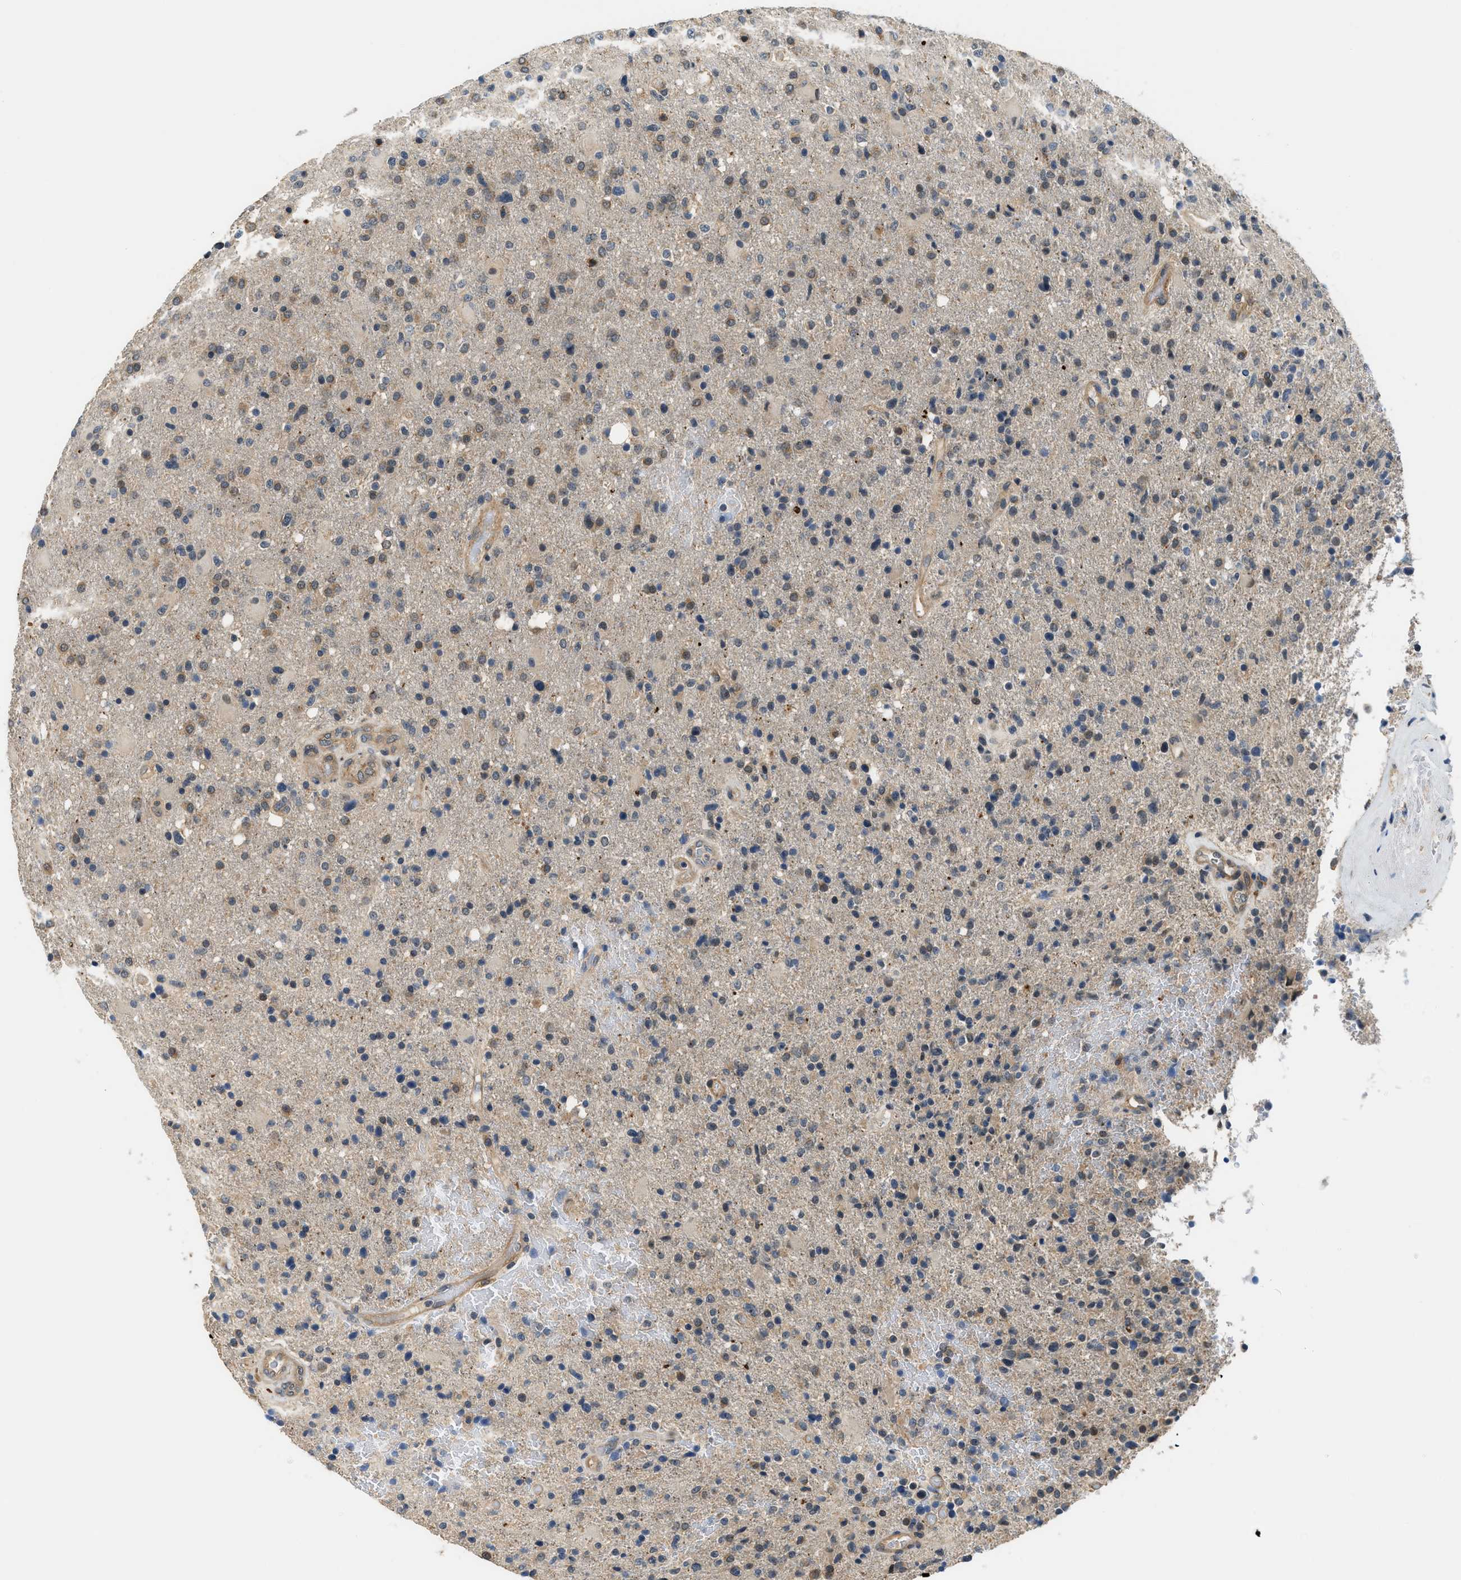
{"staining": {"intensity": "weak", "quantity": "25%-75%", "location": "cytoplasmic/membranous"}, "tissue": "glioma", "cell_type": "Tumor cells", "image_type": "cancer", "snomed": [{"axis": "morphology", "description": "Glioma, malignant, High grade"}, {"axis": "topography", "description": "Brain"}], "caption": "DAB (3,3'-diaminobenzidine) immunohistochemical staining of malignant high-grade glioma displays weak cytoplasmic/membranous protein expression in approximately 25%-75% of tumor cells.", "gene": "CBLB", "patient": {"sex": "male", "age": 72}}